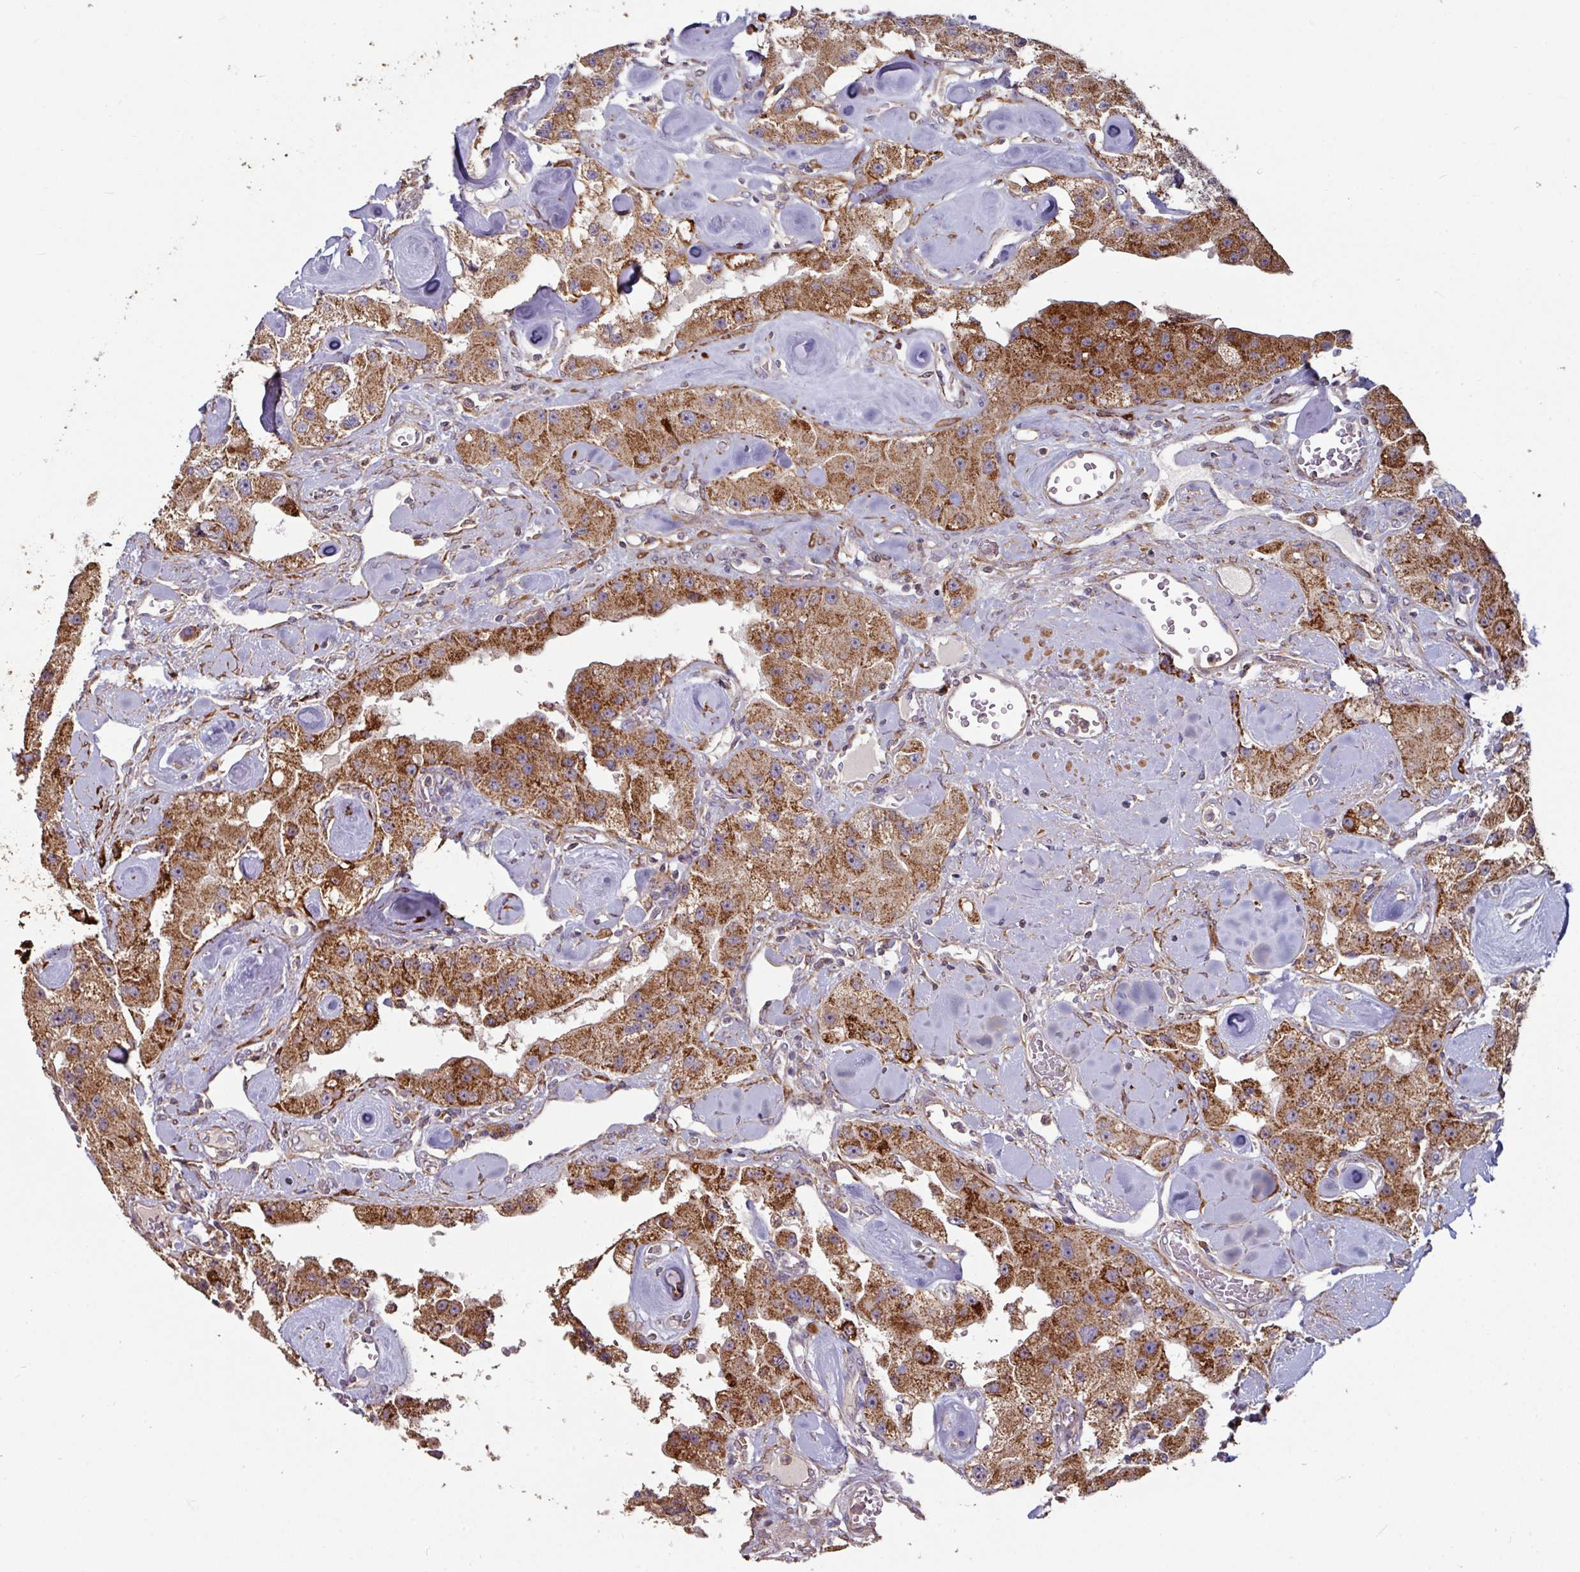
{"staining": {"intensity": "moderate", "quantity": ">75%", "location": "cytoplasmic/membranous"}, "tissue": "carcinoid", "cell_type": "Tumor cells", "image_type": "cancer", "snomed": [{"axis": "morphology", "description": "Carcinoid, malignant, NOS"}, {"axis": "topography", "description": "Pancreas"}], "caption": "Carcinoid stained with IHC reveals moderate cytoplasmic/membranous positivity in approximately >75% of tumor cells.", "gene": "OR2D3", "patient": {"sex": "male", "age": 41}}